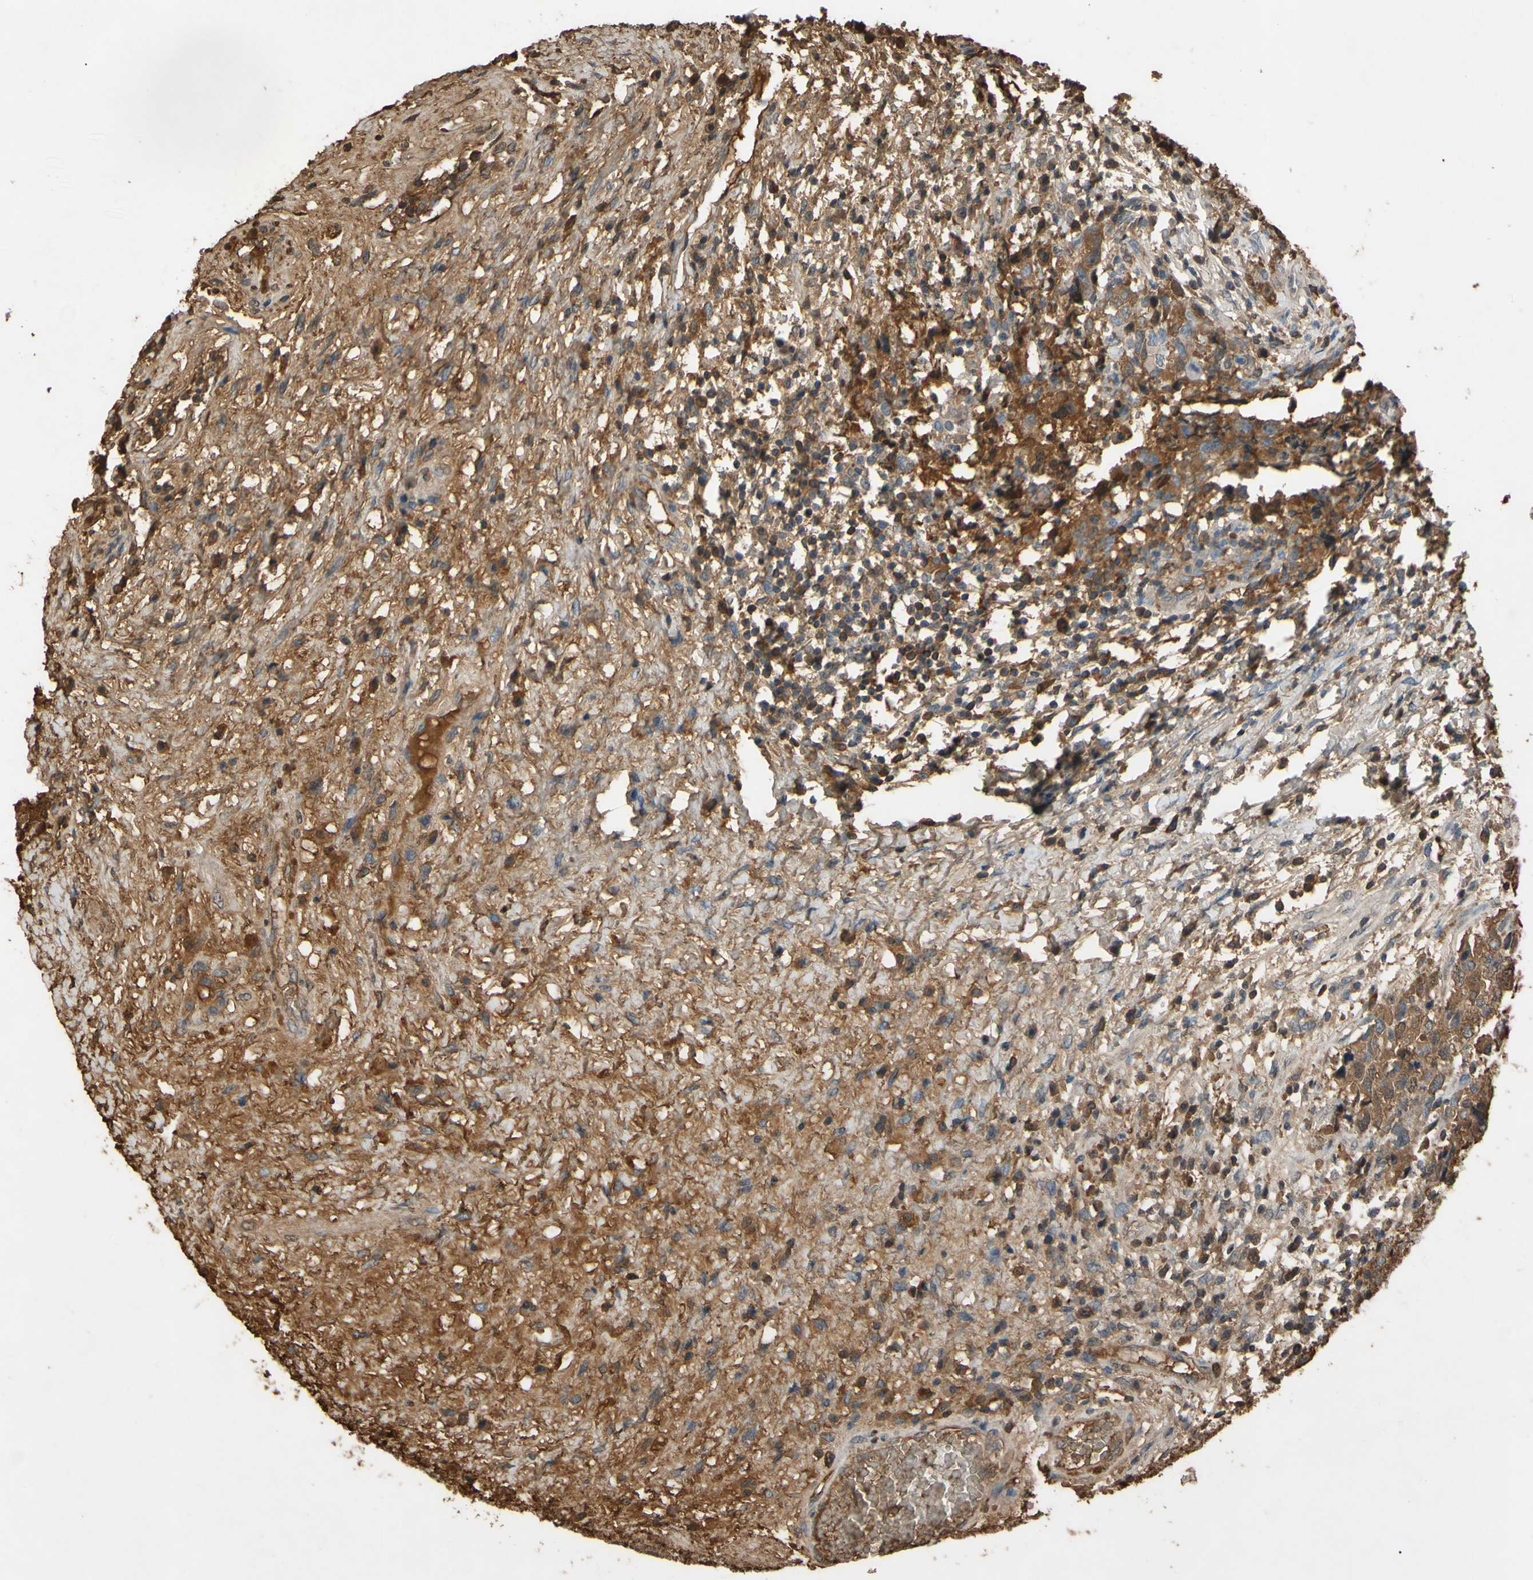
{"staining": {"intensity": "moderate", "quantity": "25%-75%", "location": "cytoplasmic/membranous"}, "tissue": "testis cancer", "cell_type": "Tumor cells", "image_type": "cancer", "snomed": [{"axis": "morphology", "description": "Carcinoma, Embryonal, NOS"}, {"axis": "topography", "description": "Testis"}], "caption": "DAB immunohistochemical staining of human embryonal carcinoma (testis) displays moderate cytoplasmic/membranous protein staining in about 25%-75% of tumor cells. (IHC, brightfield microscopy, high magnification).", "gene": "TIMP2", "patient": {"sex": "male", "age": 26}}